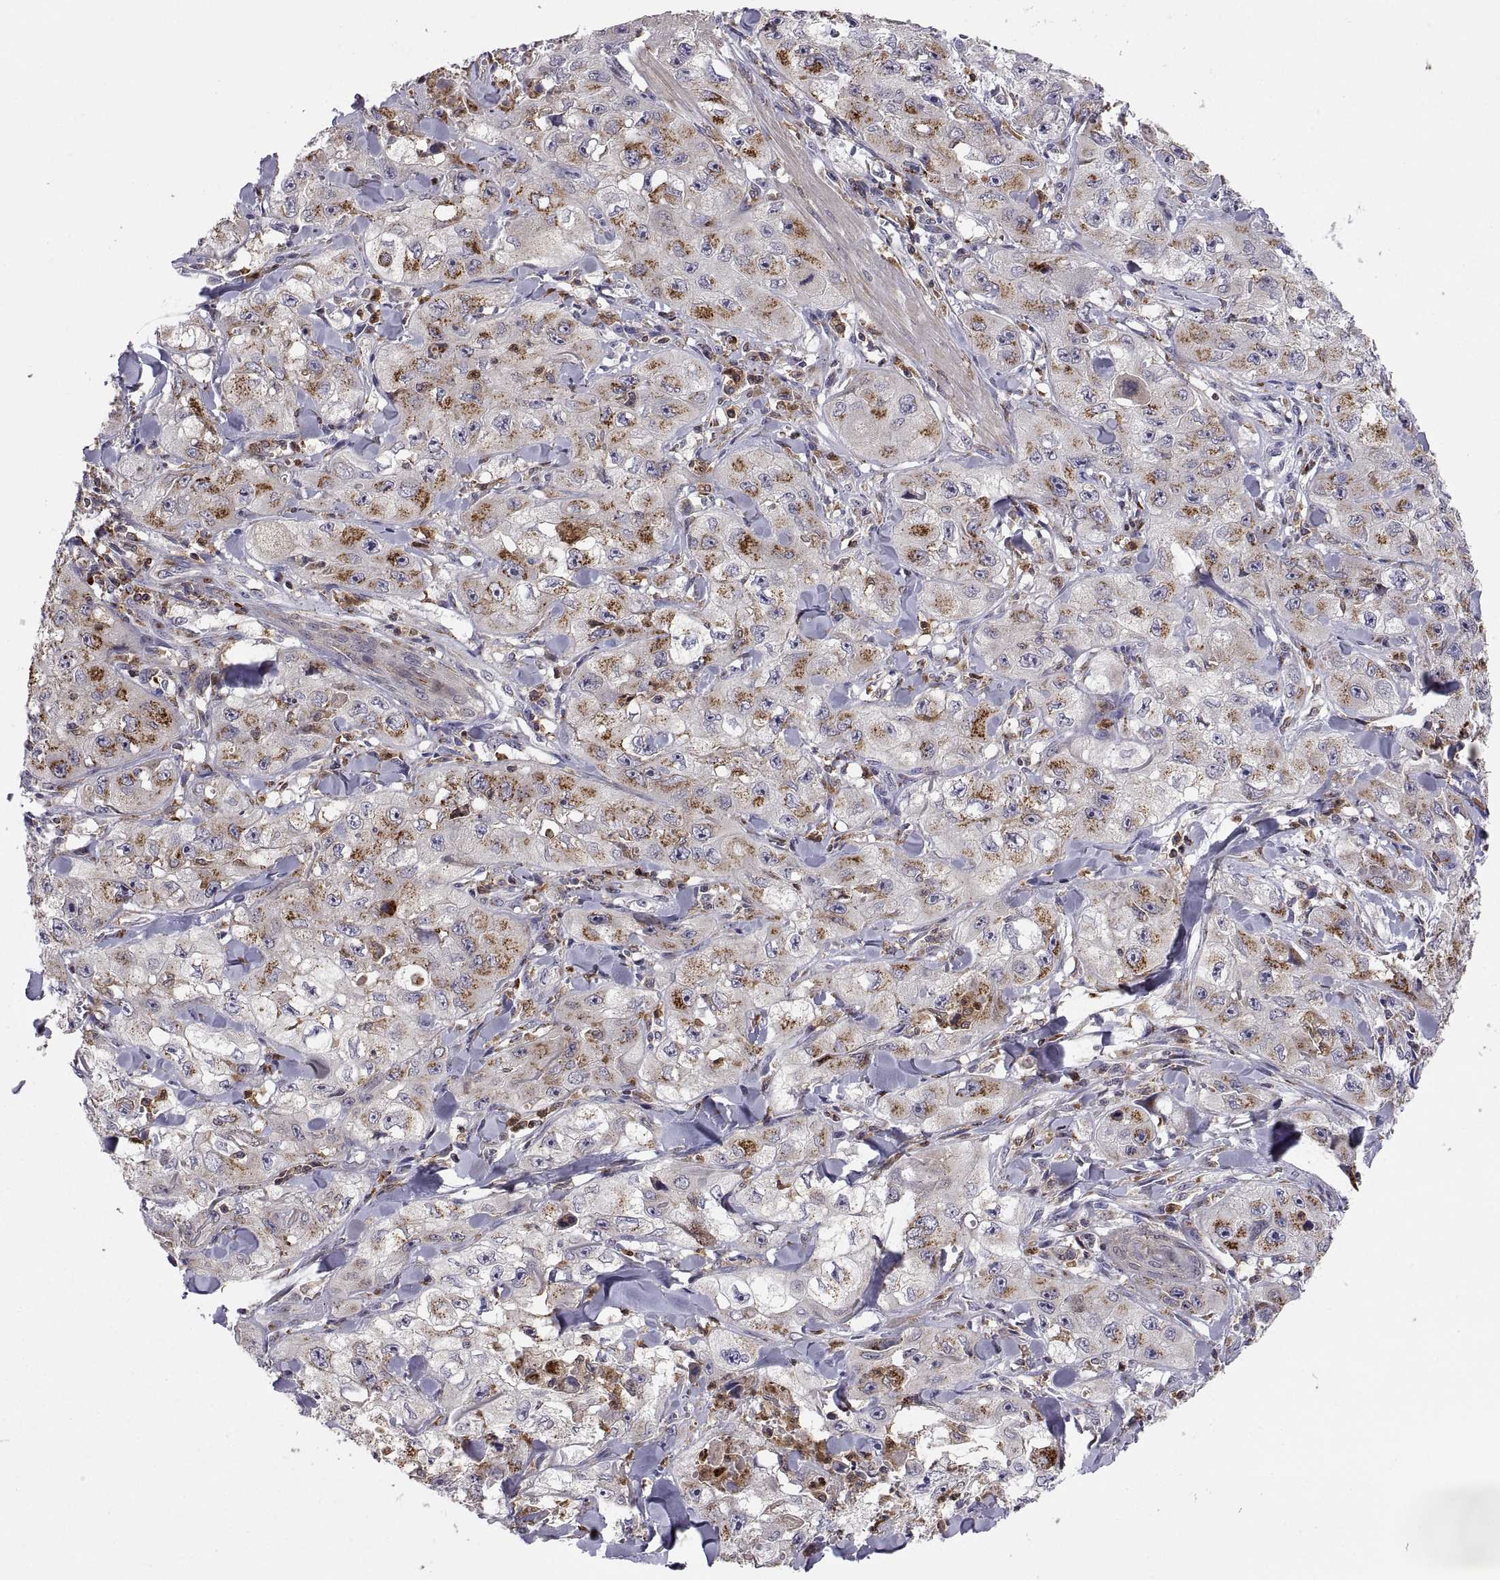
{"staining": {"intensity": "strong", "quantity": ">75%", "location": "cytoplasmic/membranous"}, "tissue": "skin cancer", "cell_type": "Tumor cells", "image_type": "cancer", "snomed": [{"axis": "morphology", "description": "Squamous cell carcinoma, NOS"}, {"axis": "topography", "description": "Skin"}, {"axis": "topography", "description": "Subcutis"}], "caption": "The micrograph shows a brown stain indicating the presence of a protein in the cytoplasmic/membranous of tumor cells in squamous cell carcinoma (skin). The protein is shown in brown color, while the nuclei are stained blue.", "gene": "ACAP1", "patient": {"sex": "male", "age": 73}}